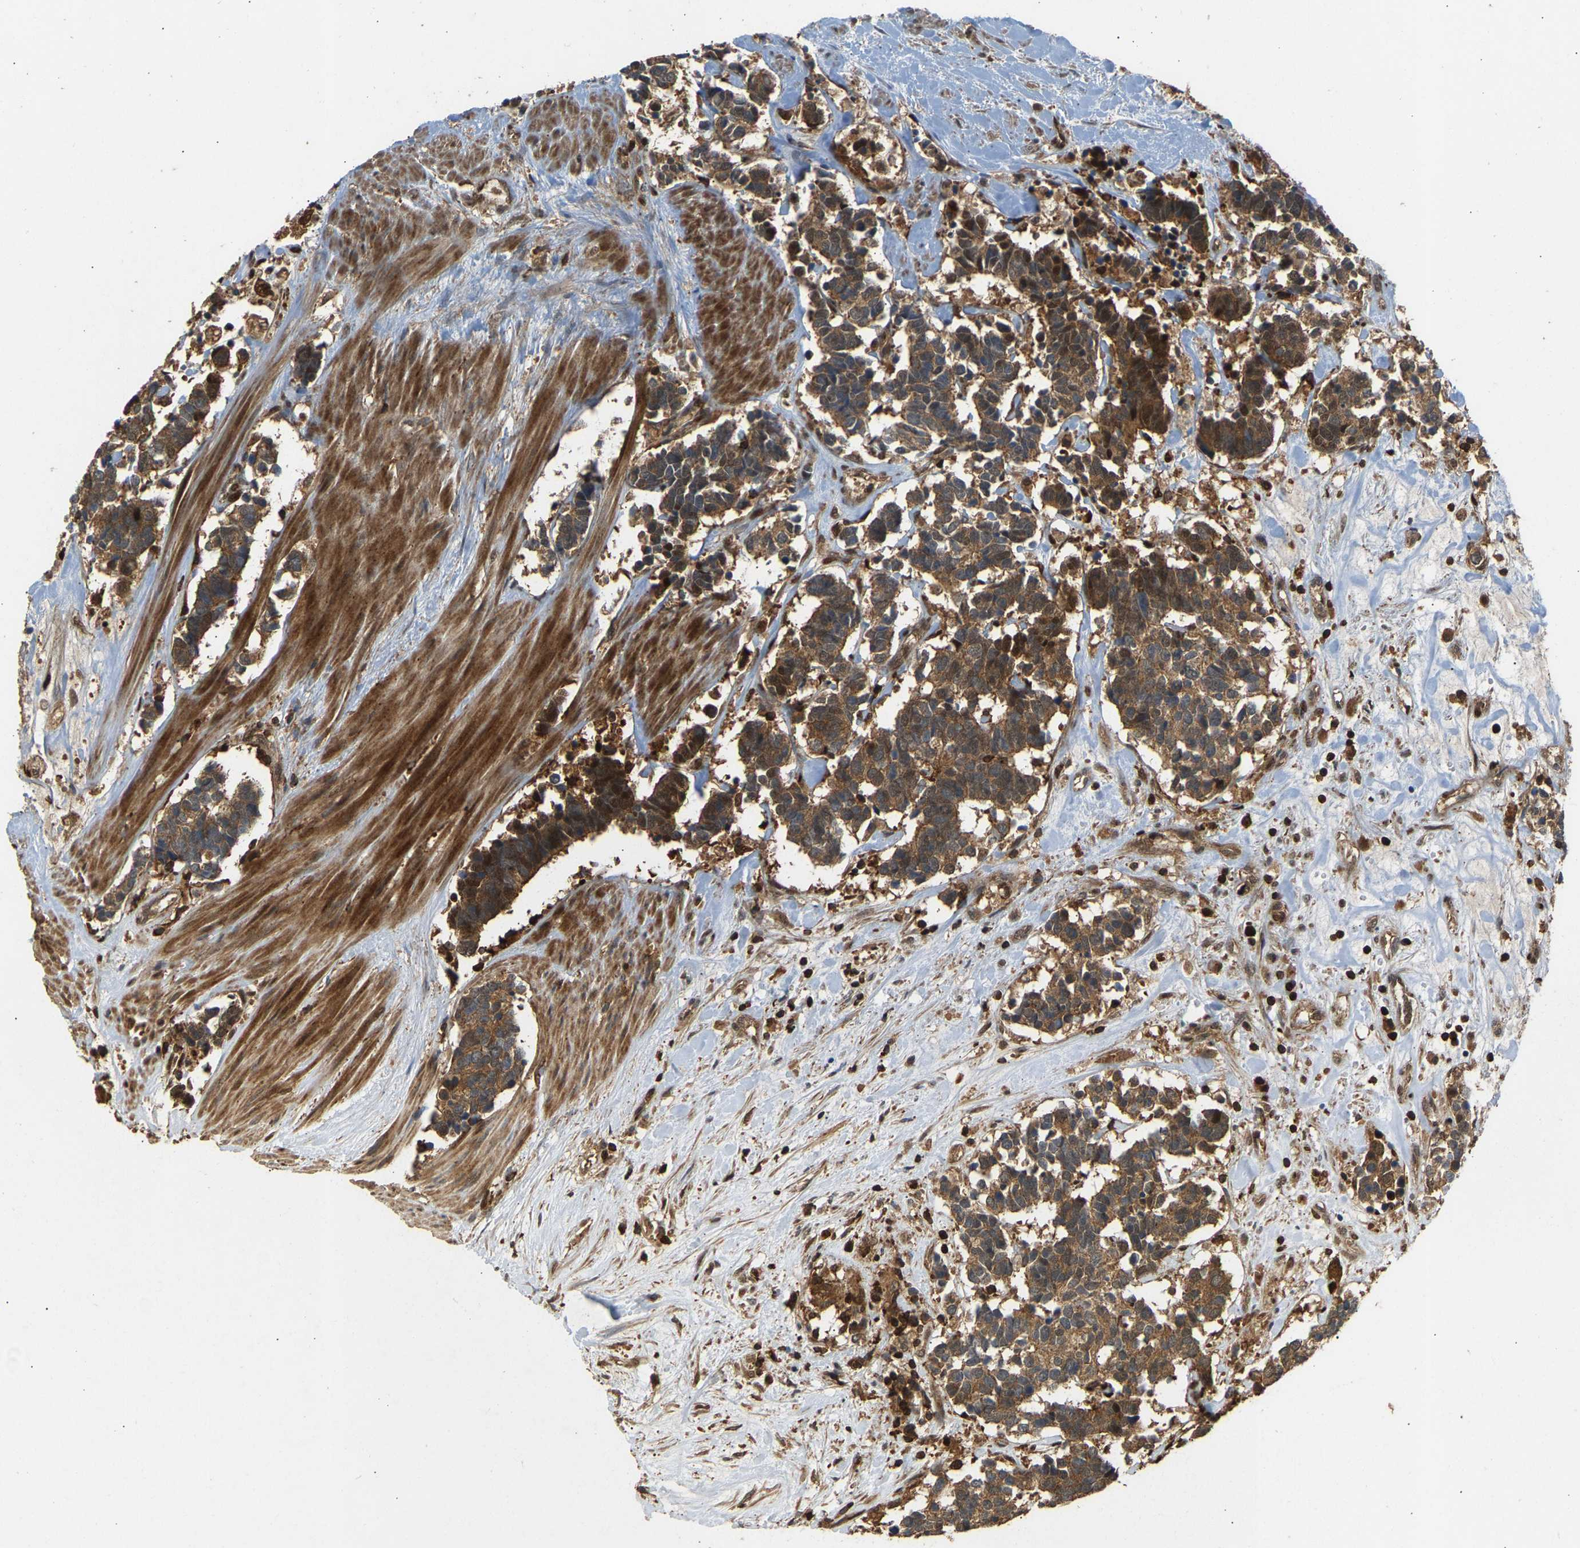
{"staining": {"intensity": "moderate", "quantity": ">75%", "location": "cytoplasmic/membranous"}, "tissue": "carcinoid", "cell_type": "Tumor cells", "image_type": "cancer", "snomed": [{"axis": "morphology", "description": "Carcinoid, malignant, NOS"}, {"axis": "topography", "description": "Pancreas"}], "caption": "Immunohistochemical staining of human carcinoid (malignant) demonstrates moderate cytoplasmic/membranous protein expression in about >75% of tumor cells. (brown staining indicates protein expression, while blue staining denotes nuclei).", "gene": "GOPC", "patient": {"sex": "female", "age": 54}}